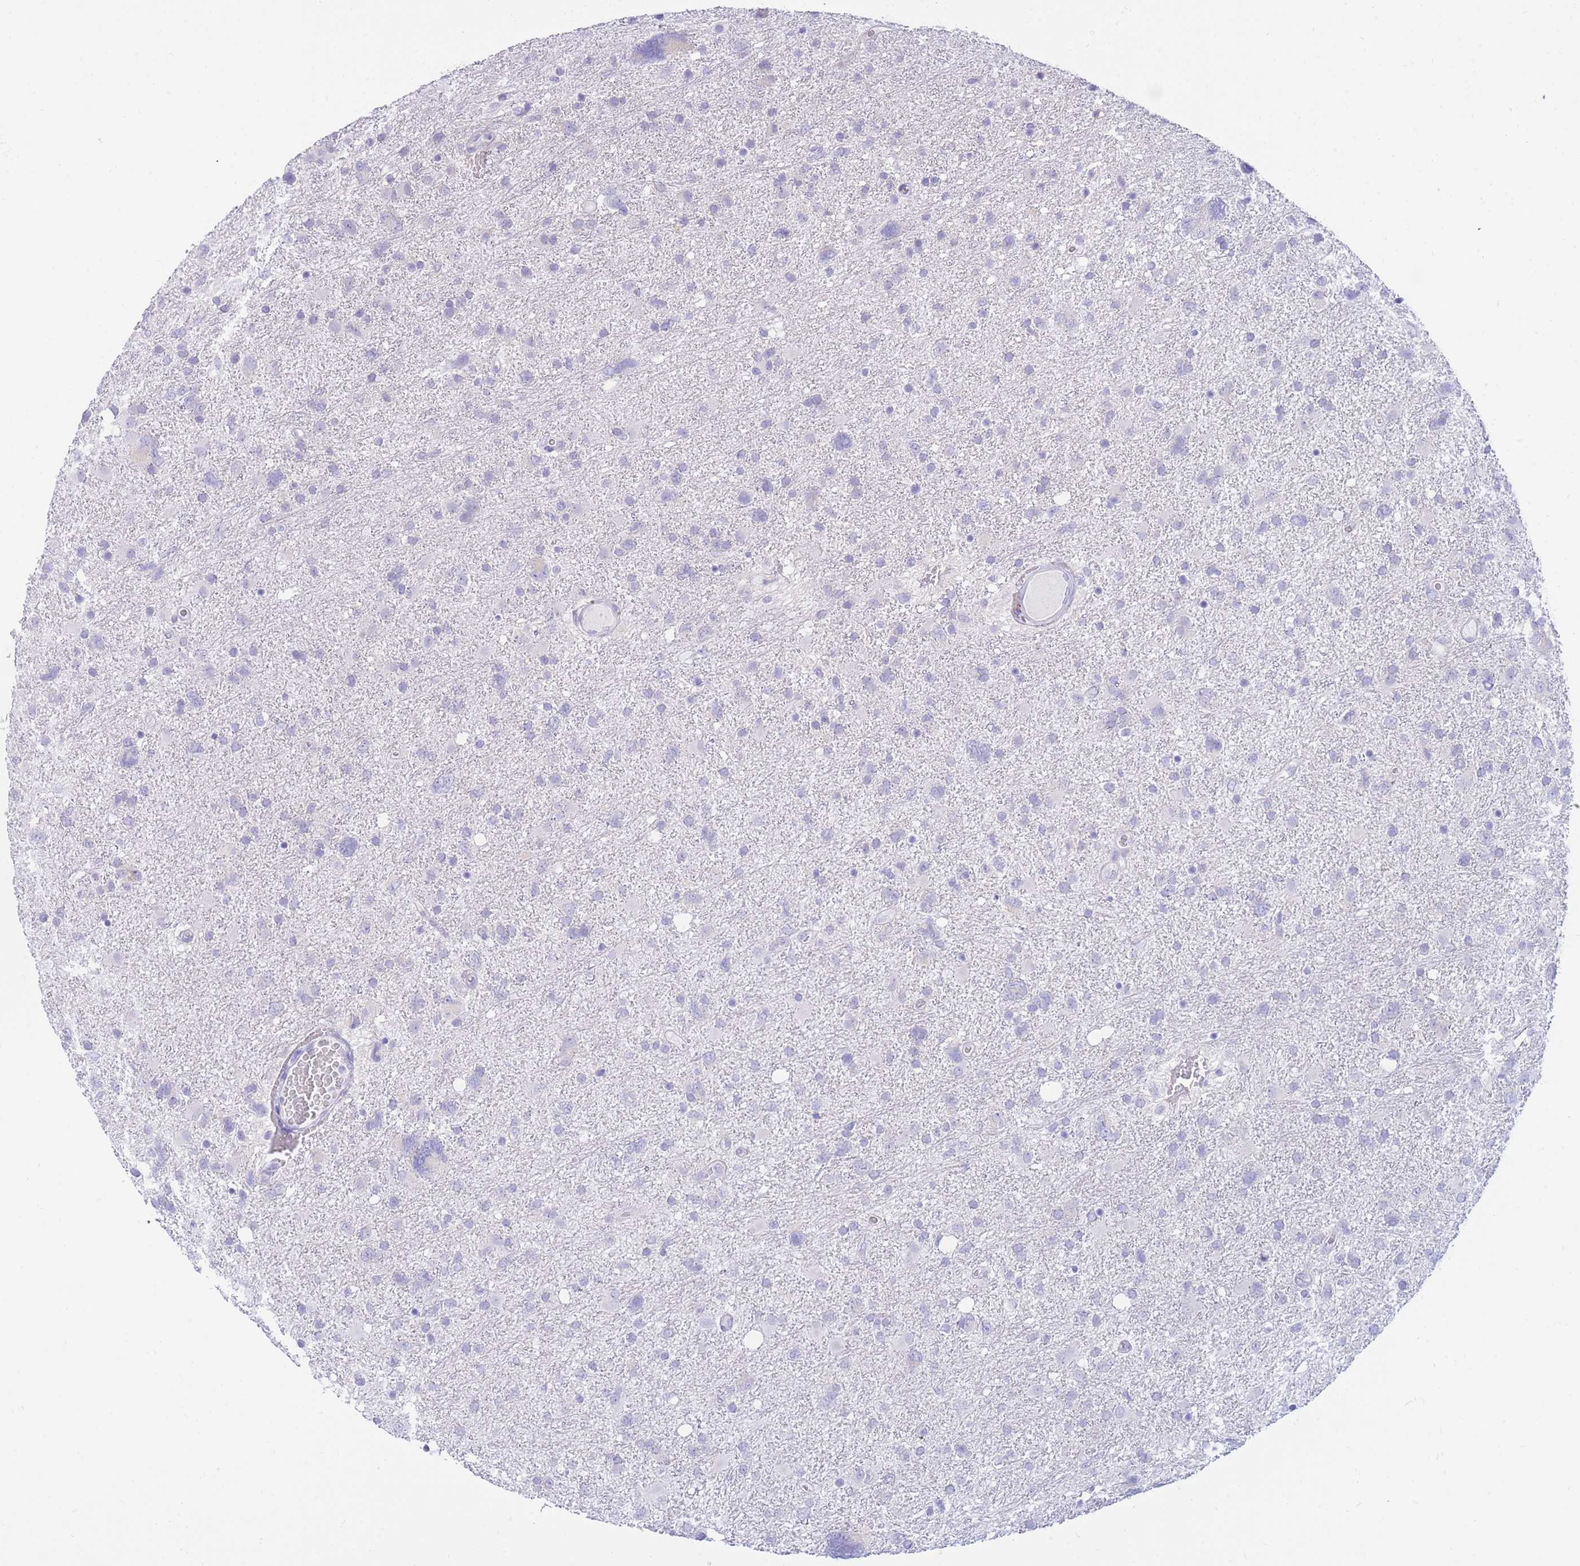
{"staining": {"intensity": "negative", "quantity": "none", "location": "none"}, "tissue": "glioma", "cell_type": "Tumor cells", "image_type": "cancer", "snomed": [{"axis": "morphology", "description": "Glioma, malignant, High grade"}, {"axis": "topography", "description": "Brain"}], "caption": "This is an immunohistochemistry (IHC) image of malignant high-grade glioma. There is no positivity in tumor cells.", "gene": "SSUH2", "patient": {"sex": "male", "age": 61}}